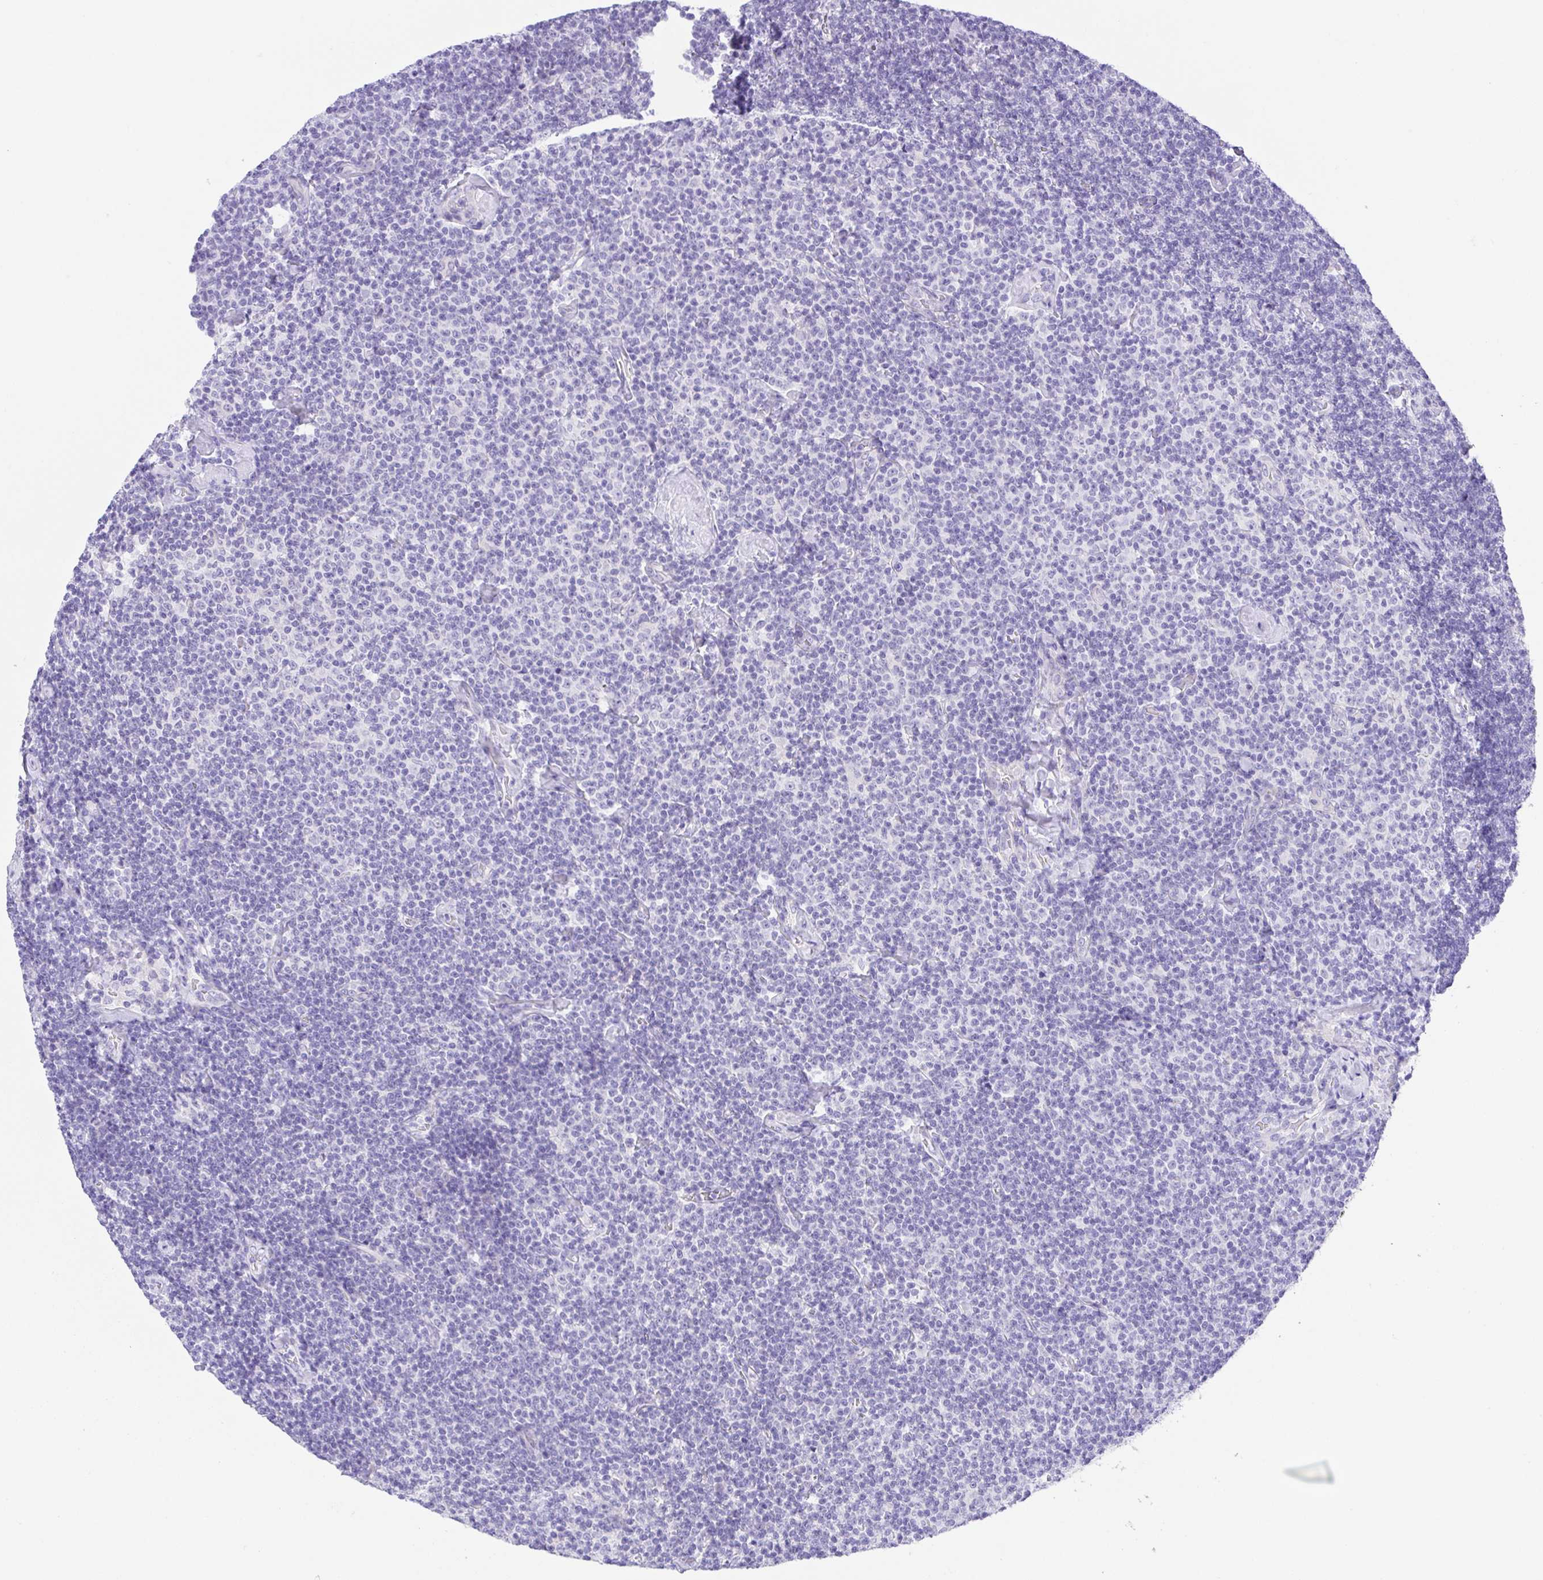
{"staining": {"intensity": "negative", "quantity": "none", "location": "none"}, "tissue": "lymphoma", "cell_type": "Tumor cells", "image_type": "cancer", "snomed": [{"axis": "morphology", "description": "Malignant lymphoma, non-Hodgkin's type, Low grade"}, {"axis": "topography", "description": "Lymph node"}], "caption": "This is an IHC histopathology image of low-grade malignant lymphoma, non-Hodgkin's type. There is no positivity in tumor cells.", "gene": "LUZP4", "patient": {"sex": "male", "age": 81}}